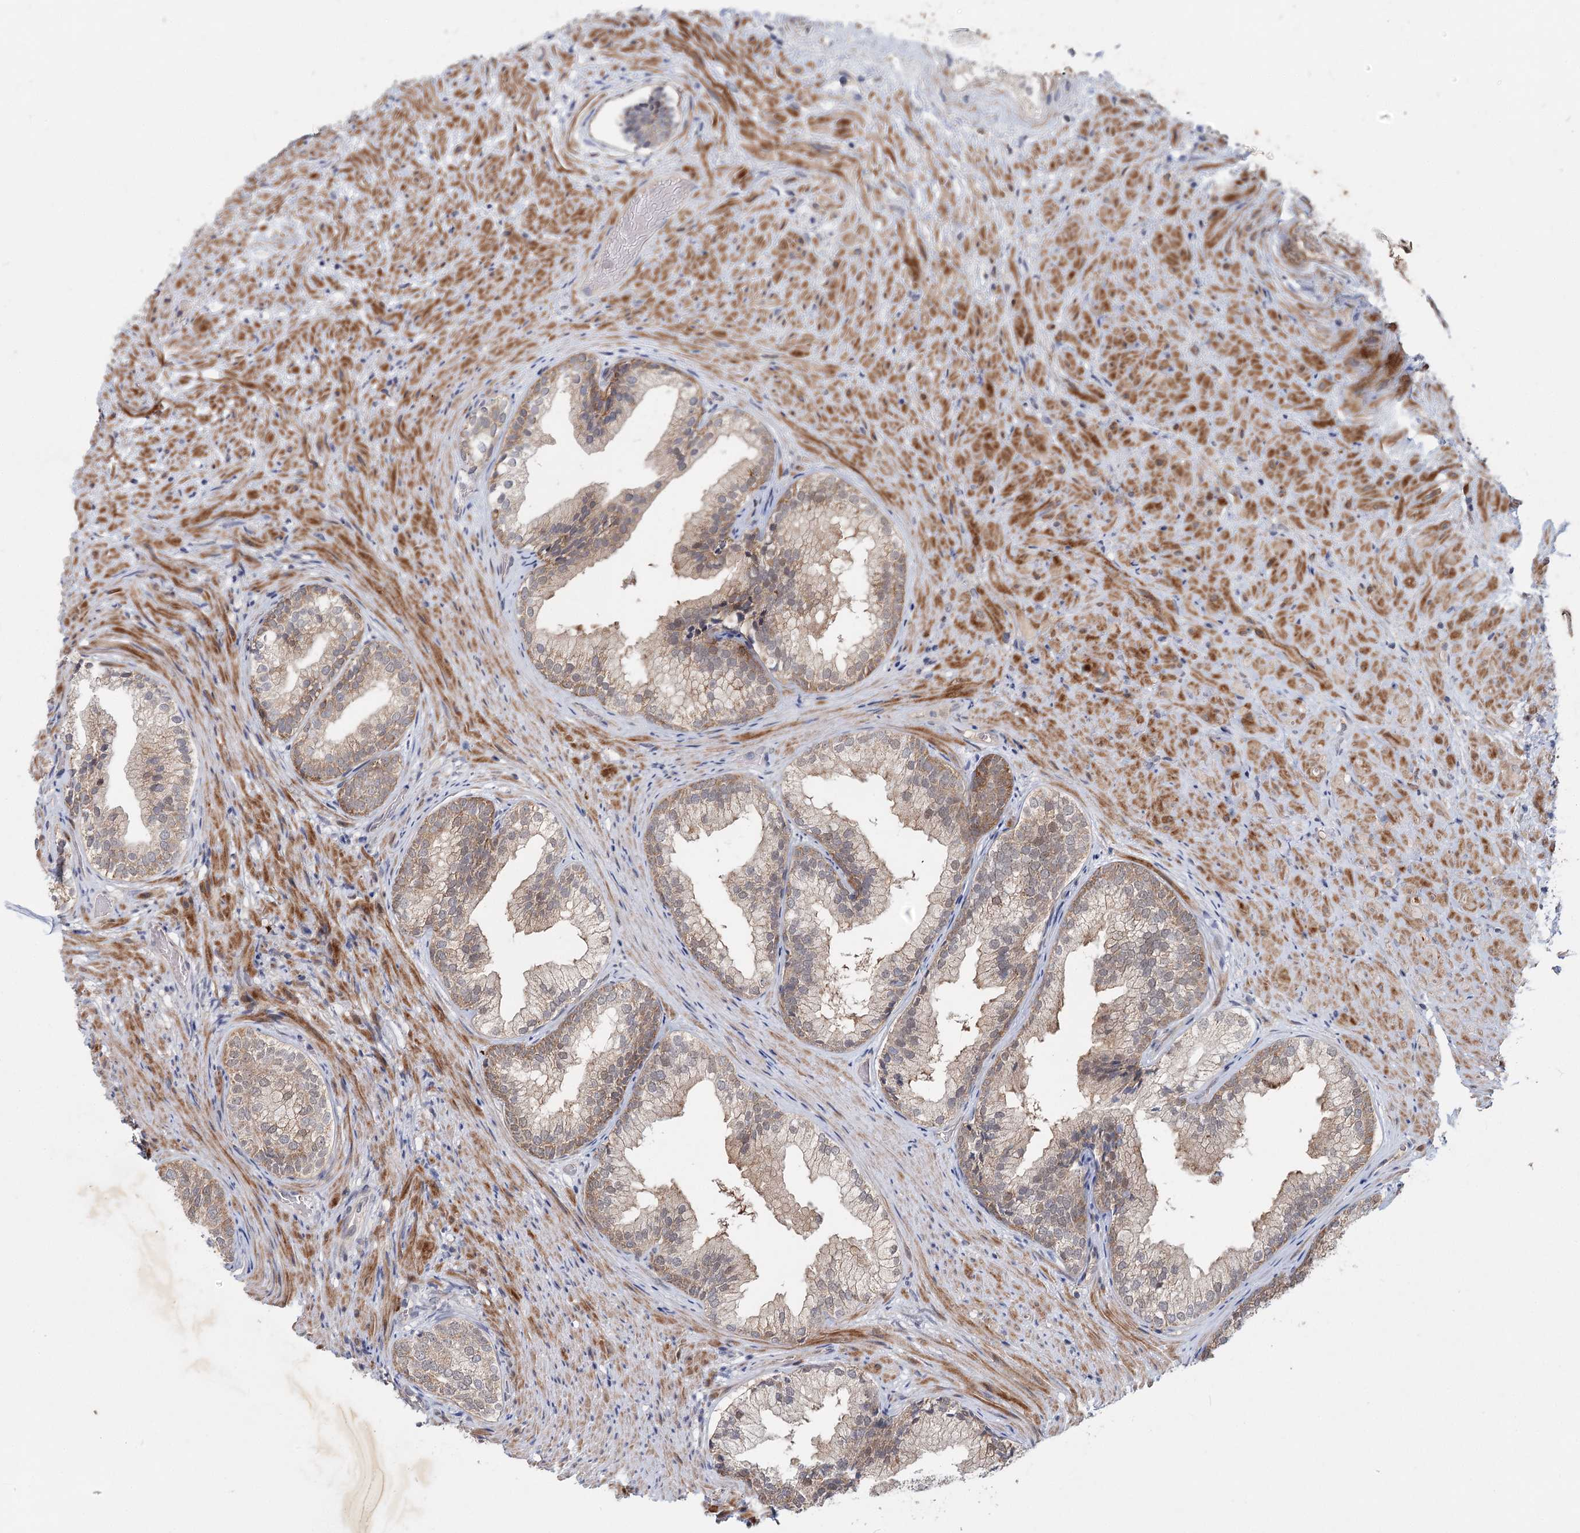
{"staining": {"intensity": "moderate", "quantity": "<25%", "location": "cytoplasmic/membranous"}, "tissue": "prostate", "cell_type": "Glandular cells", "image_type": "normal", "snomed": [{"axis": "morphology", "description": "Normal tissue, NOS"}, {"axis": "topography", "description": "Prostate"}], "caption": "Brown immunohistochemical staining in normal human prostate demonstrates moderate cytoplasmic/membranous staining in approximately <25% of glandular cells.", "gene": "AP3B1", "patient": {"sex": "male", "age": 76}}